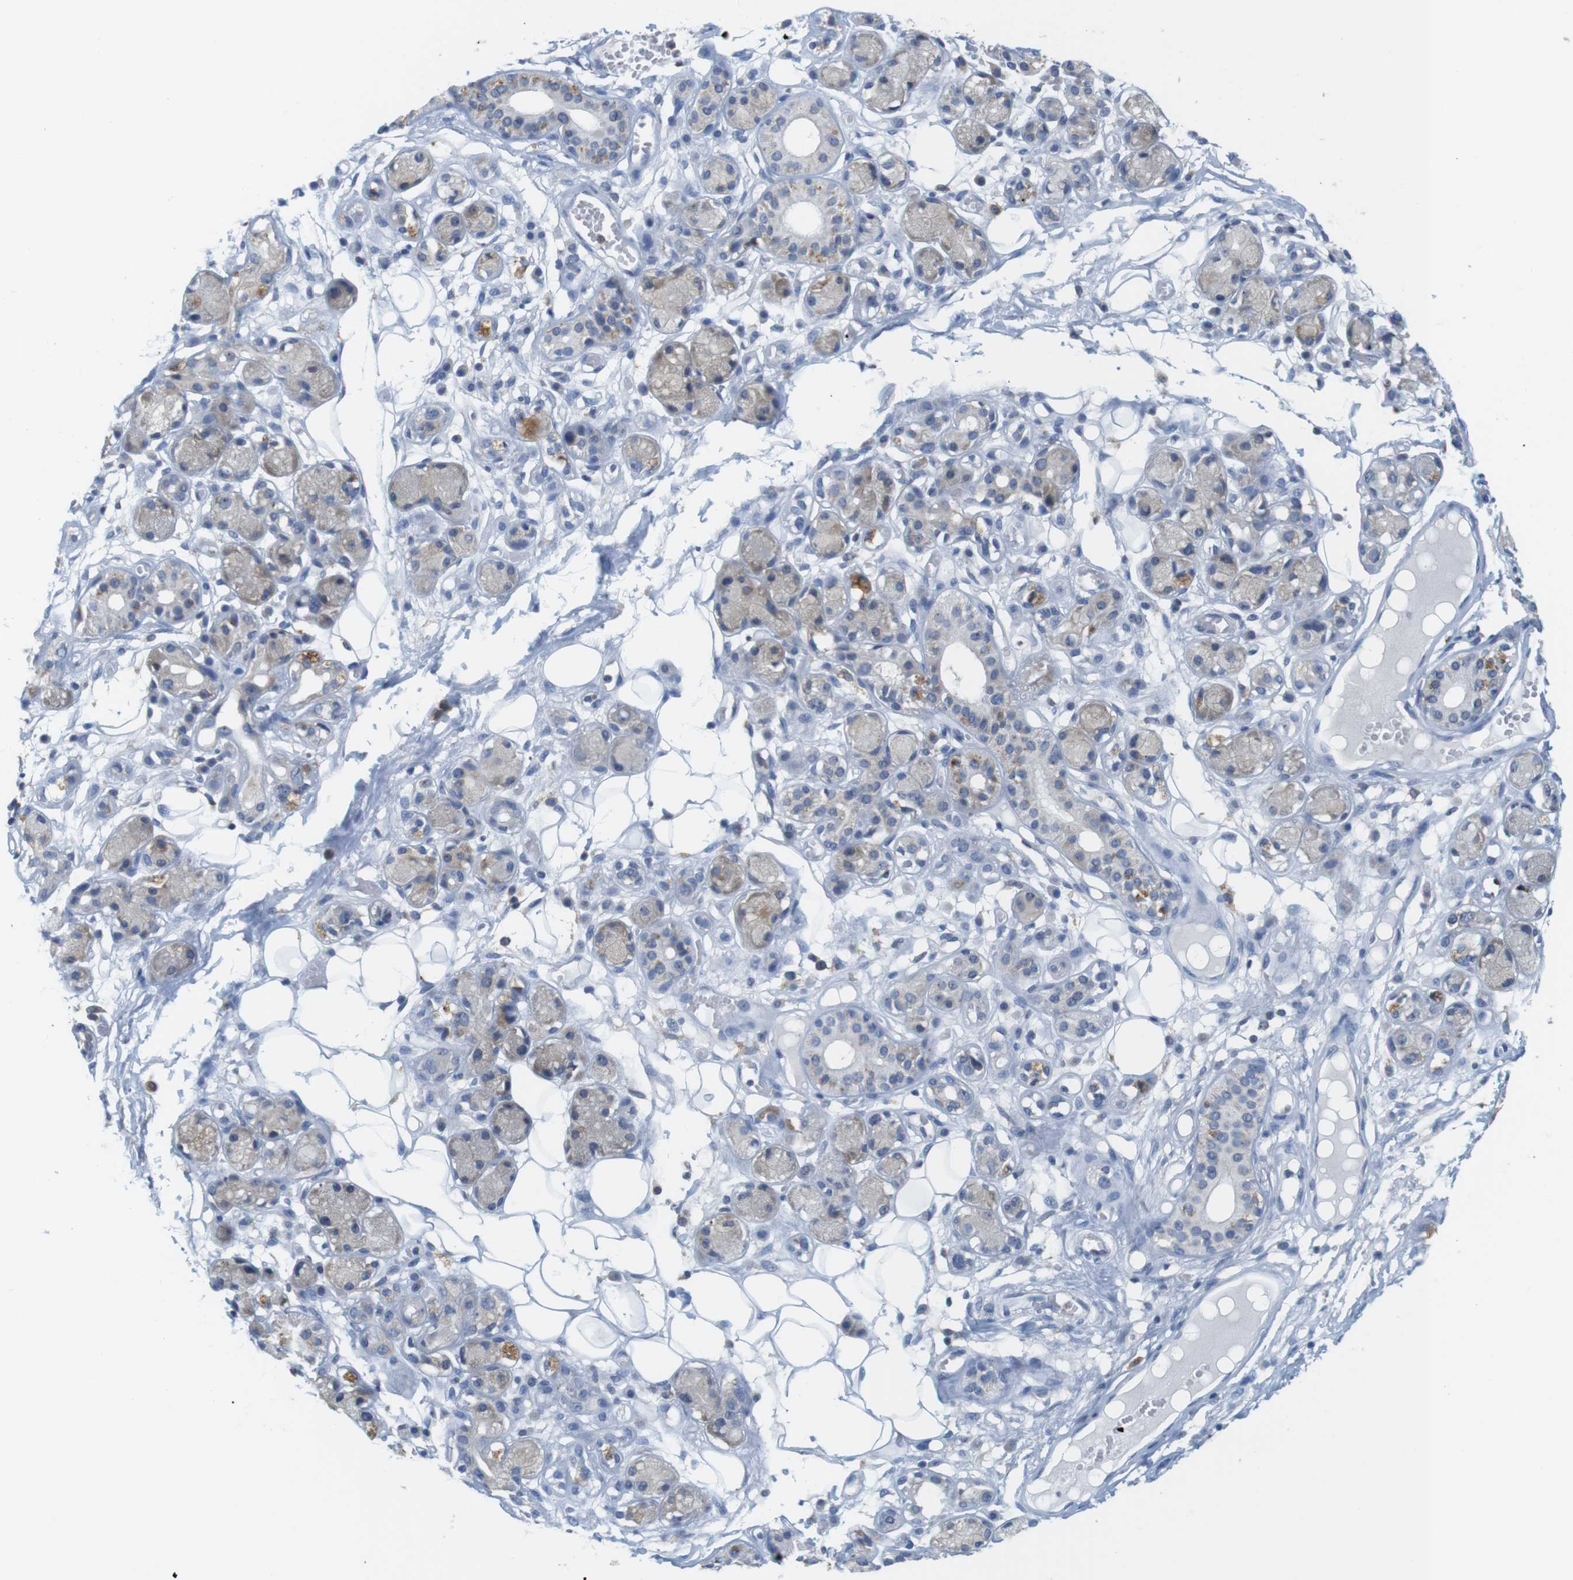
{"staining": {"intensity": "negative", "quantity": "none", "location": "none"}, "tissue": "adipose tissue", "cell_type": "Adipocytes", "image_type": "normal", "snomed": [{"axis": "morphology", "description": "Normal tissue, NOS"}, {"axis": "morphology", "description": "Inflammation, NOS"}, {"axis": "topography", "description": "Vascular tissue"}, {"axis": "topography", "description": "Salivary gland"}], "caption": "Immunohistochemistry (IHC) image of unremarkable adipose tissue: adipose tissue stained with DAB shows no significant protein positivity in adipocytes. Nuclei are stained in blue.", "gene": "CNGA2", "patient": {"sex": "female", "age": 75}}